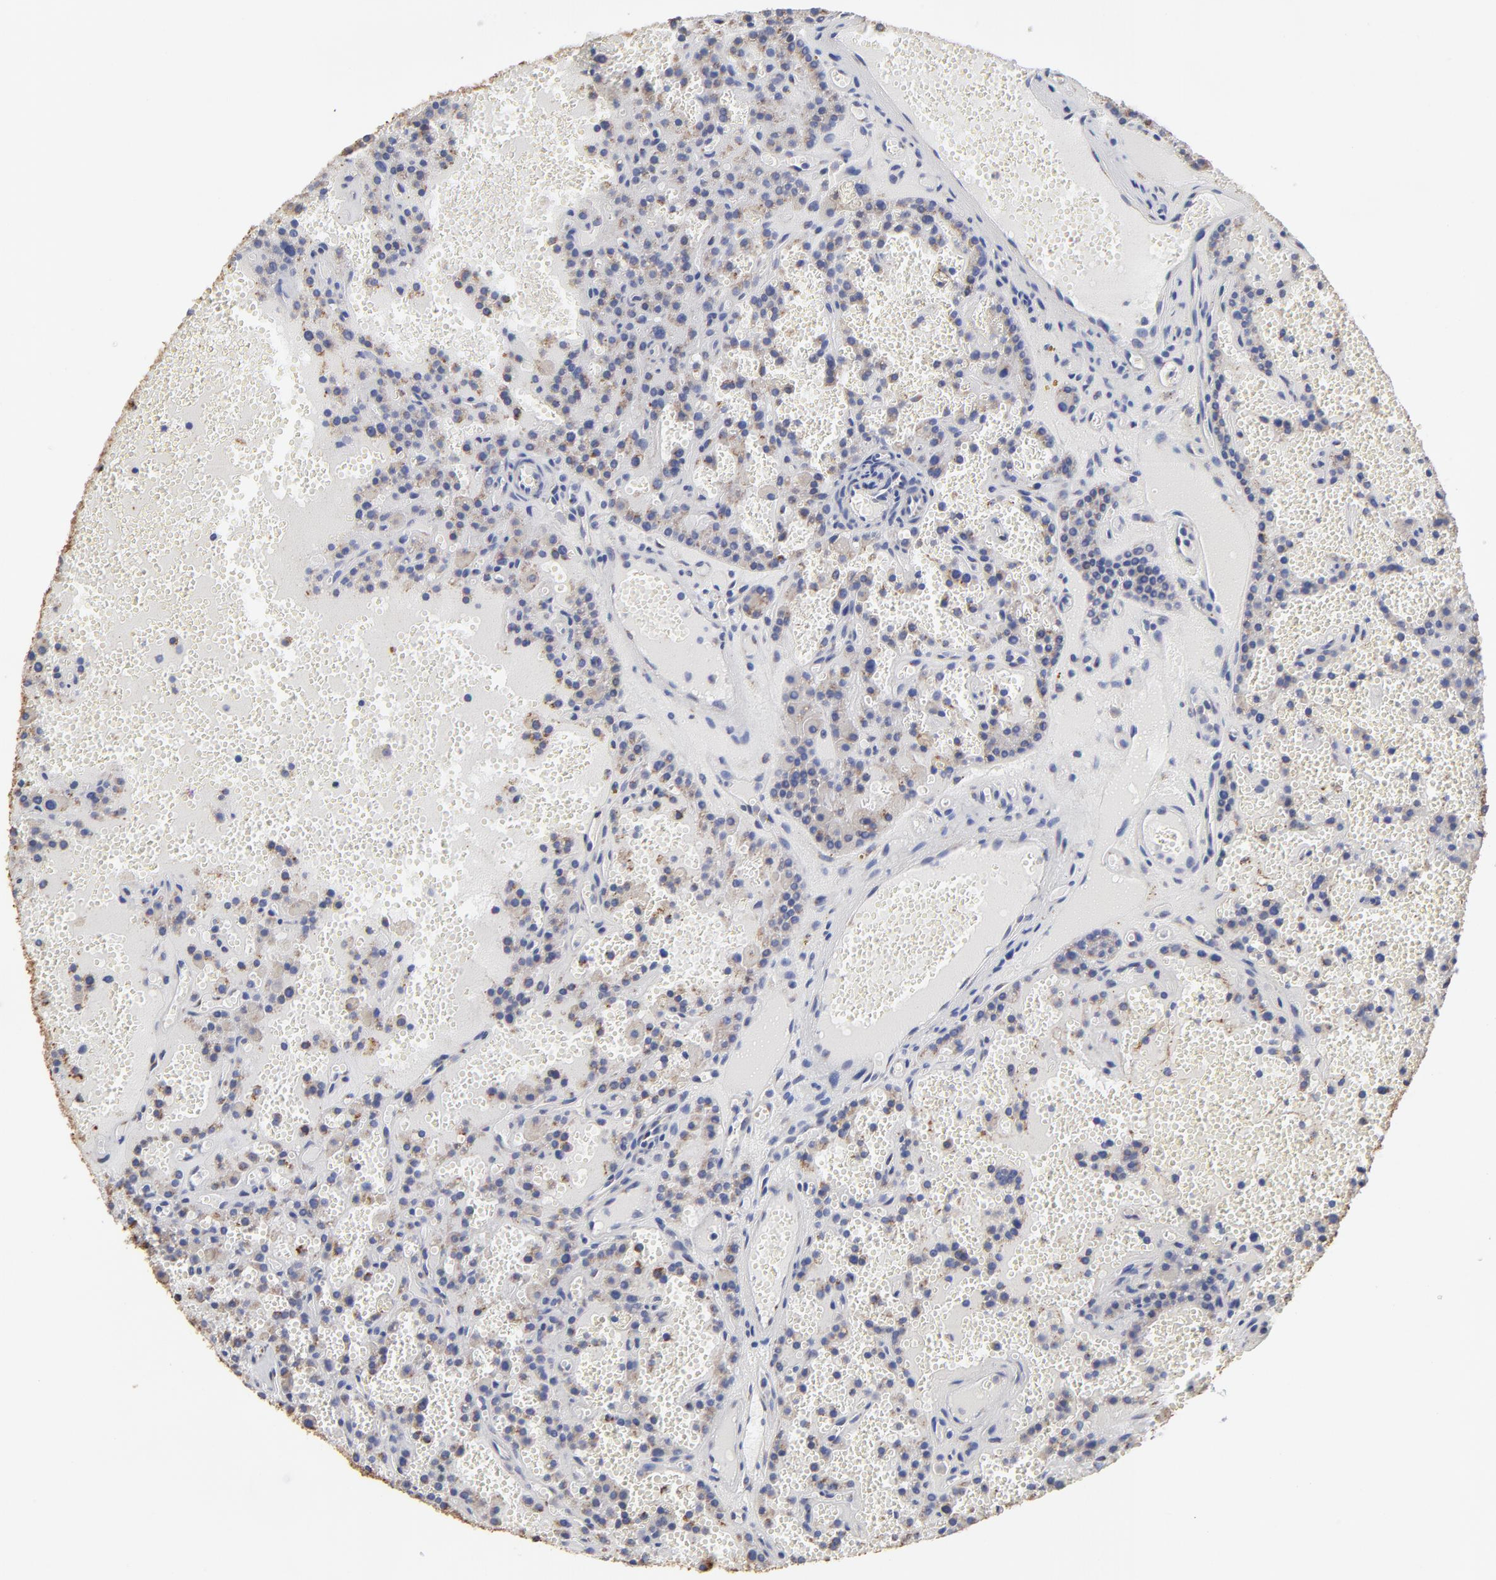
{"staining": {"intensity": "weak", "quantity": "<25%", "location": "cytoplasmic/membranous"}, "tissue": "parathyroid gland", "cell_type": "Glandular cells", "image_type": "normal", "snomed": [{"axis": "morphology", "description": "Normal tissue, NOS"}, {"axis": "topography", "description": "Parathyroid gland"}], "caption": "IHC of benign human parathyroid gland reveals no staining in glandular cells.", "gene": "LMAN1", "patient": {"sex": "male", "age": 25}}